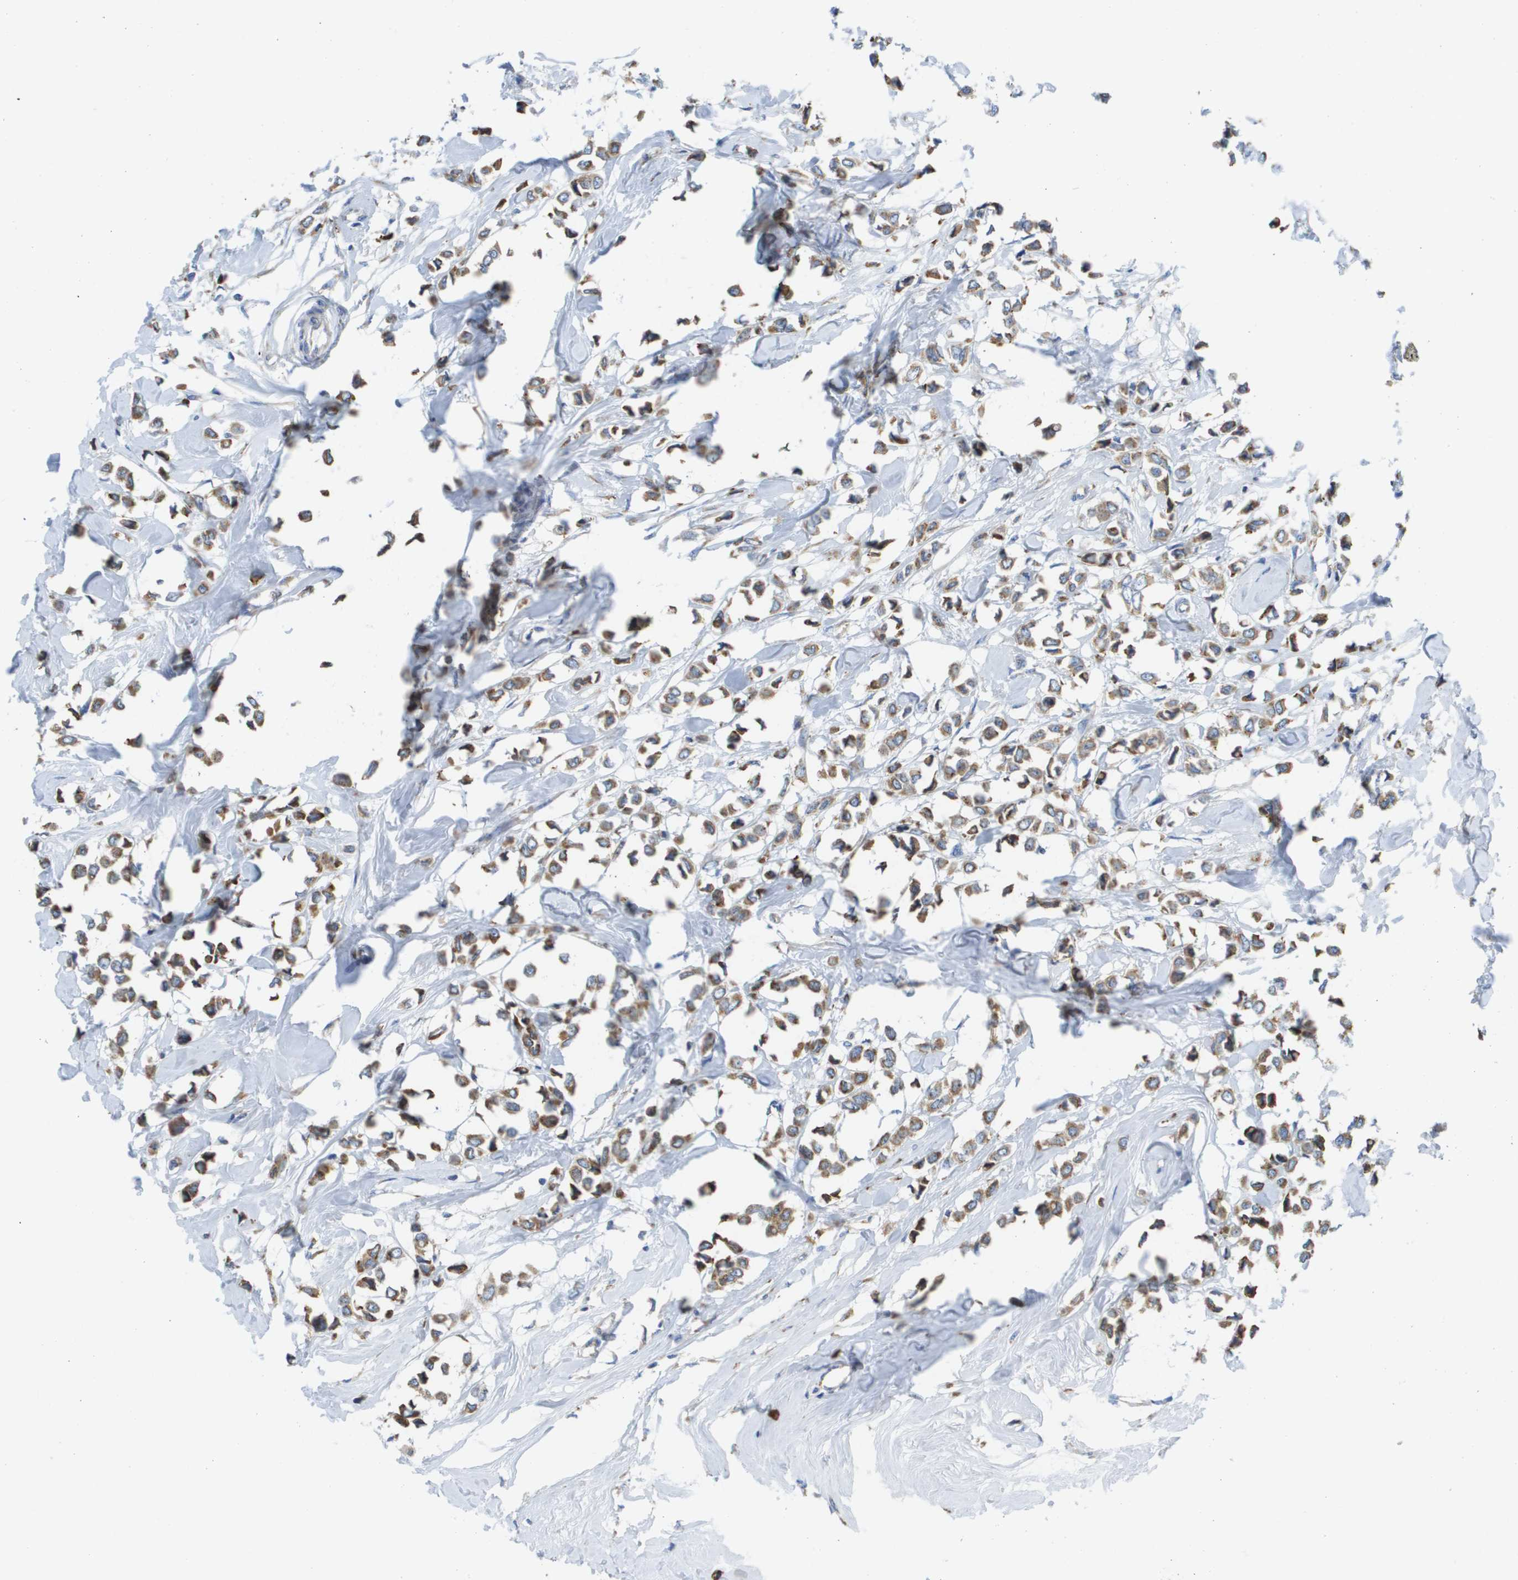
{"staining": {"intensity": "moderate", "quantity": ">75%", "location": "cytoplasmic/membranous"}, "tissue": "breast cancer", "cell_type": "Tumor cells", "image_type": "cancer", "snomed": [{"axis": "morphology", "description": "Lobular carcinoma"}, {"axis": "topography", "description": "Breast"}], "caption": "IHC (DAB) staining of breast lobular carcinoma reveals moderate cytoplasmic/membranous protein expression in approximately >75% of tumor cells.", "gene": "SDR42E1", "patient": {"sex": "female", "age": 51}}